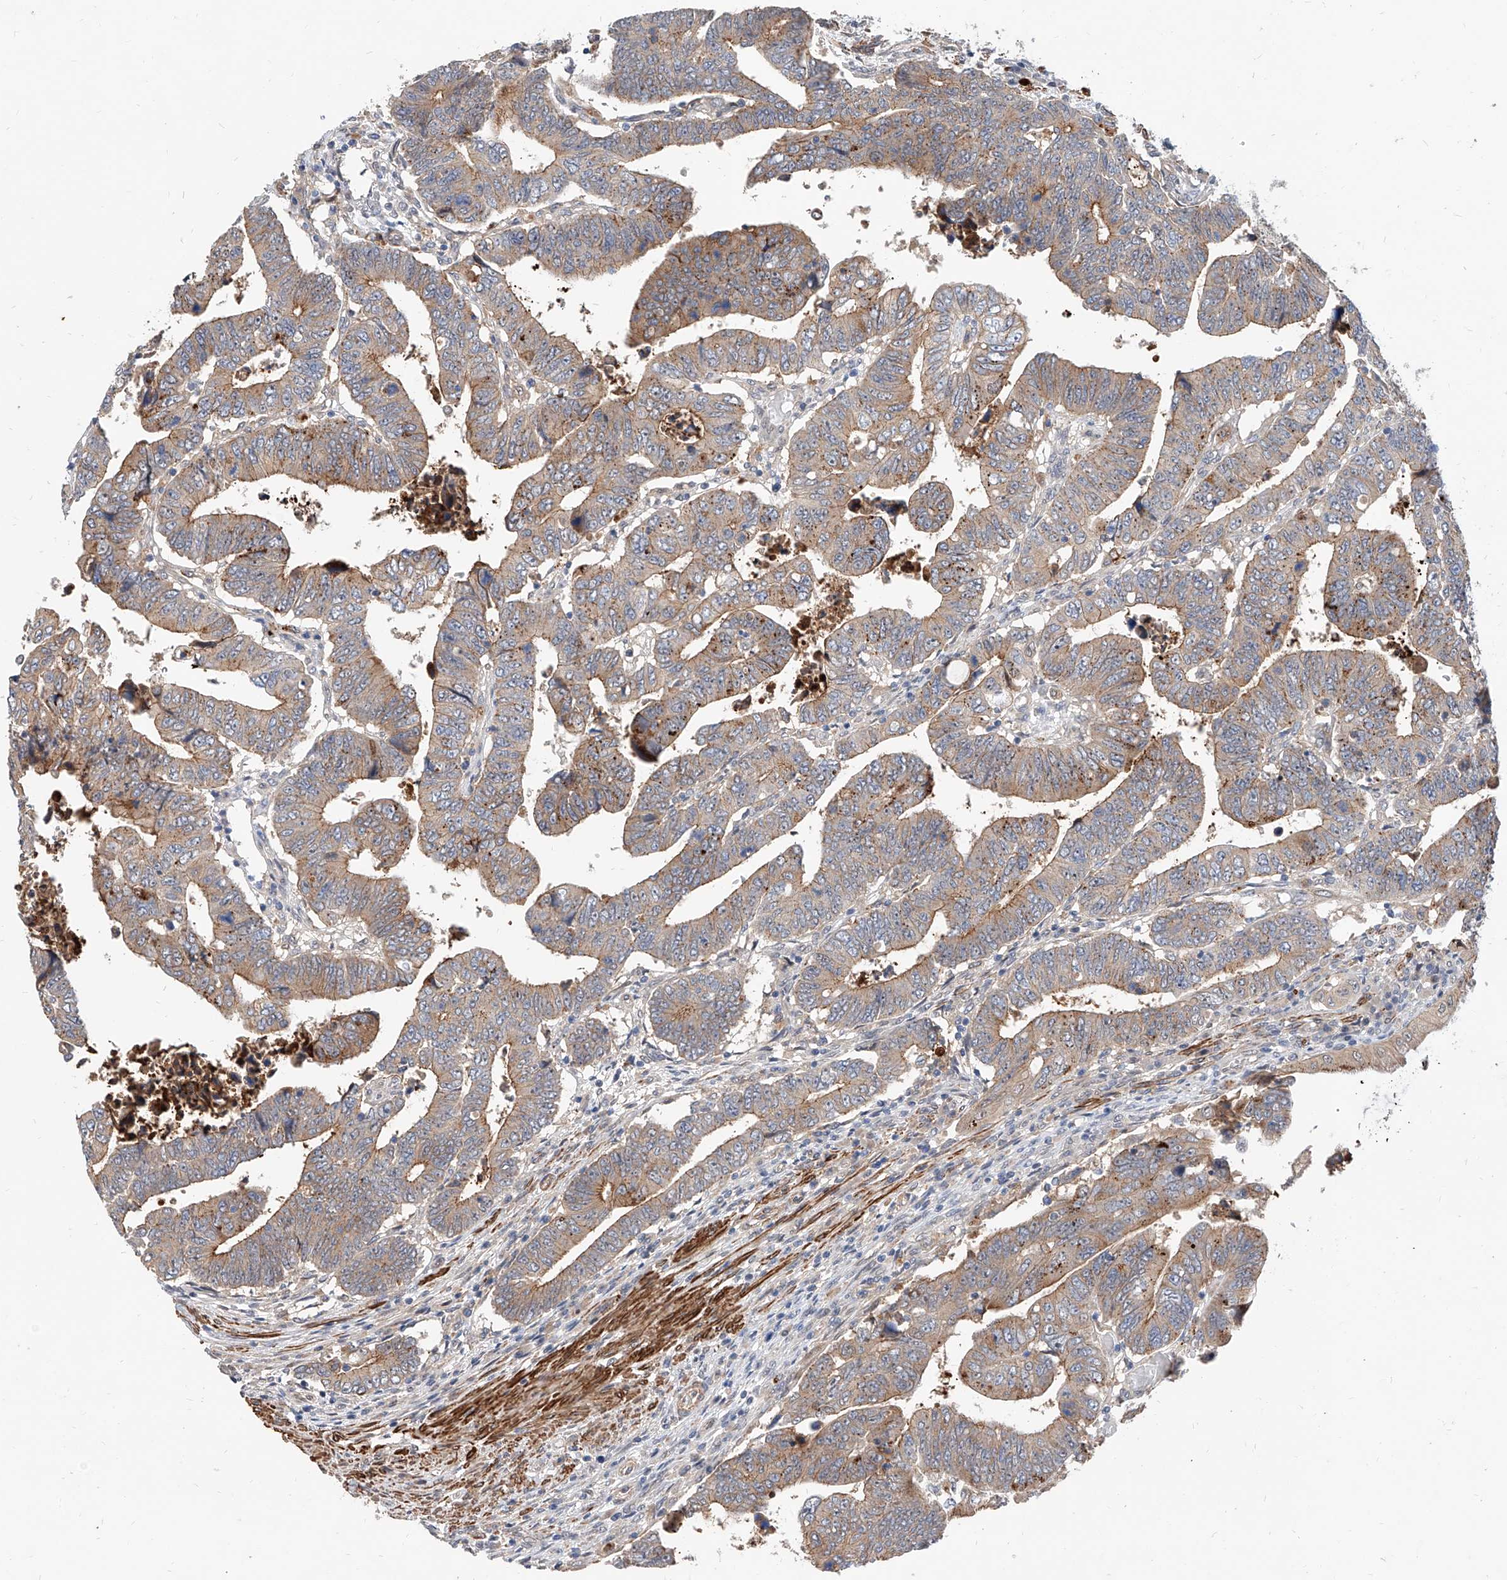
{"staining": {"intensity": "moderate", "quantity": ">75%", "location": "cytoplasmic/membranous"}, "tissue": "colorectal cancer", "cell_type": "Tumor cells", "image_type": "cancer", "snomed": [{"axis": "morphology", "description": "Normal tissue, NOS"}, {"axis": "morphology", "description": "Adenocarcinoma, NOS"}, {"axis": "topography", "description": "Rectum"}], "caption": "Human colorectal adenocarcinoma stained with a brown dye reveals moderate cytoplasmic/membranous positive positivity in approximately >75% of tumor cells.", "gene": "MAGEE2", "patient": {"sex": "female", "age": 65}}